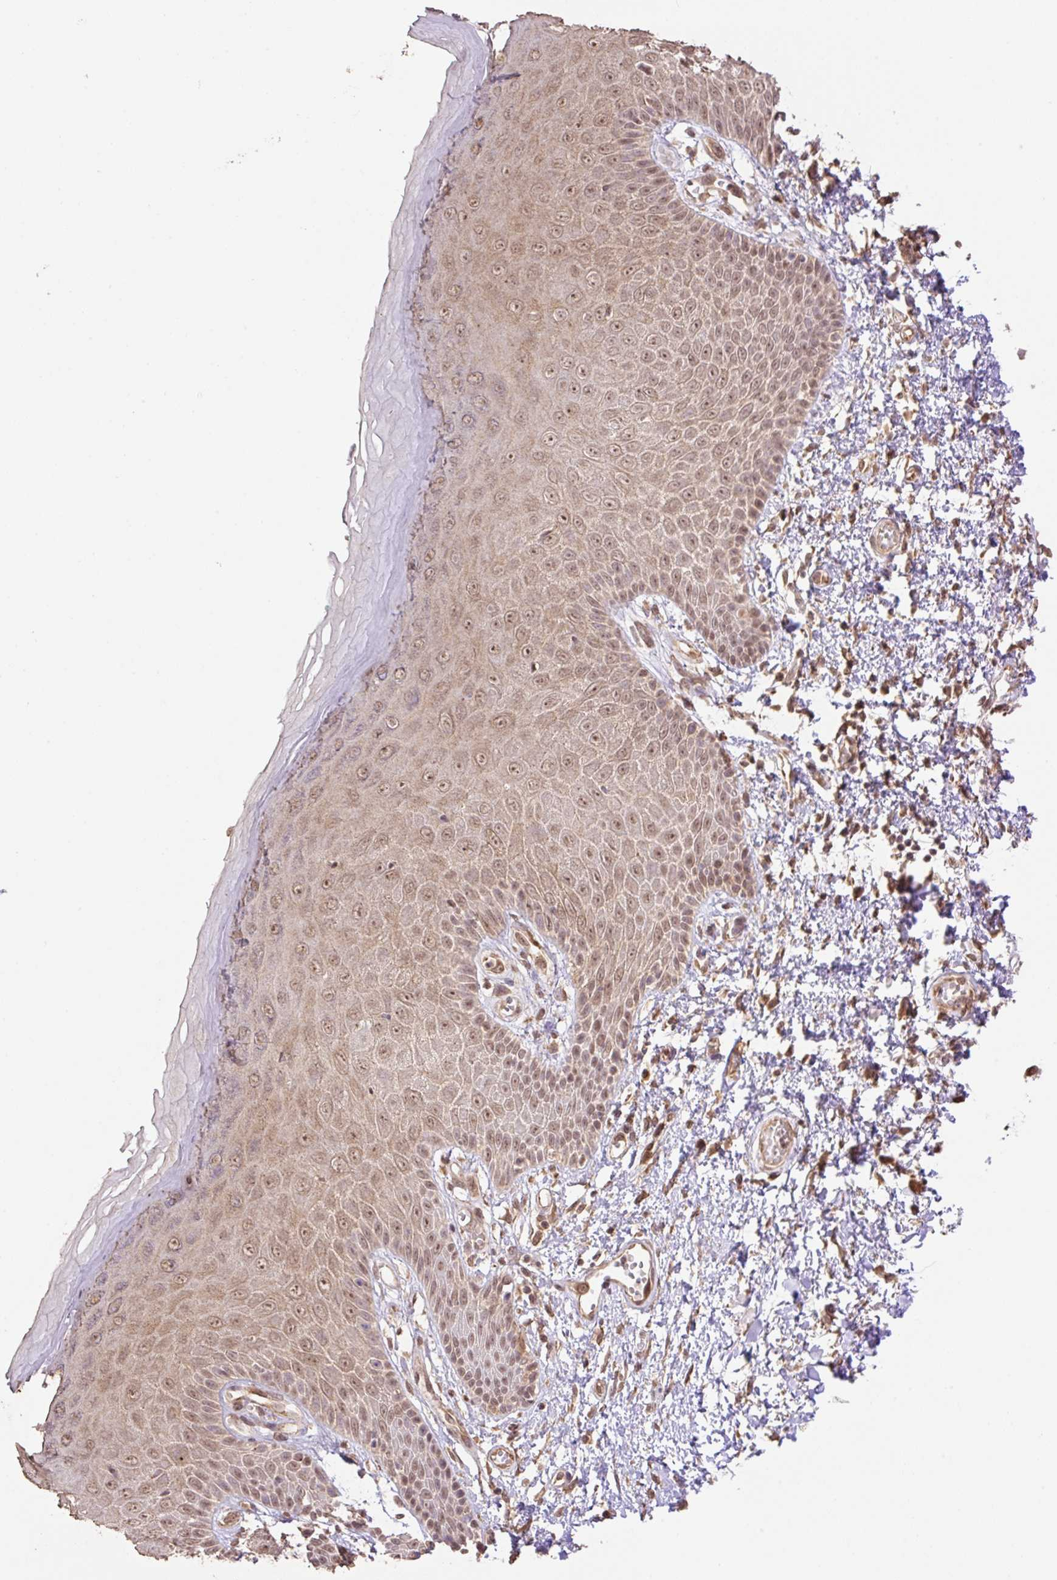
{"staining": {"intensity": "moderate", "quantity": ">75%", "location": "cytoplasmic/membranous,nuclear"}, "tissue": "skin", "cell_type": "Epidermal cells", "image_type": "normal", "snomed": [{"axis": "morphology", "description": "Normal tissue, NOS"}, {"axis": "topography", "description": "Anal"}, {"axis": "topography", "description": "Peripheral nerve tissue"}], "caption": "The histopathology image reveals a brown stain indicating the presence of a protein in the cytoplasmic/membranous,nuclear of epidermal cells in skin. The staining is performed using DAB (3,3'-diaminobenzidine) brown chromogen to label protein expression. The nuclei are counter-stained blue using hematoxylin.", "gene": "VPS25", "patient": {"sex": "male", "age": 78}}